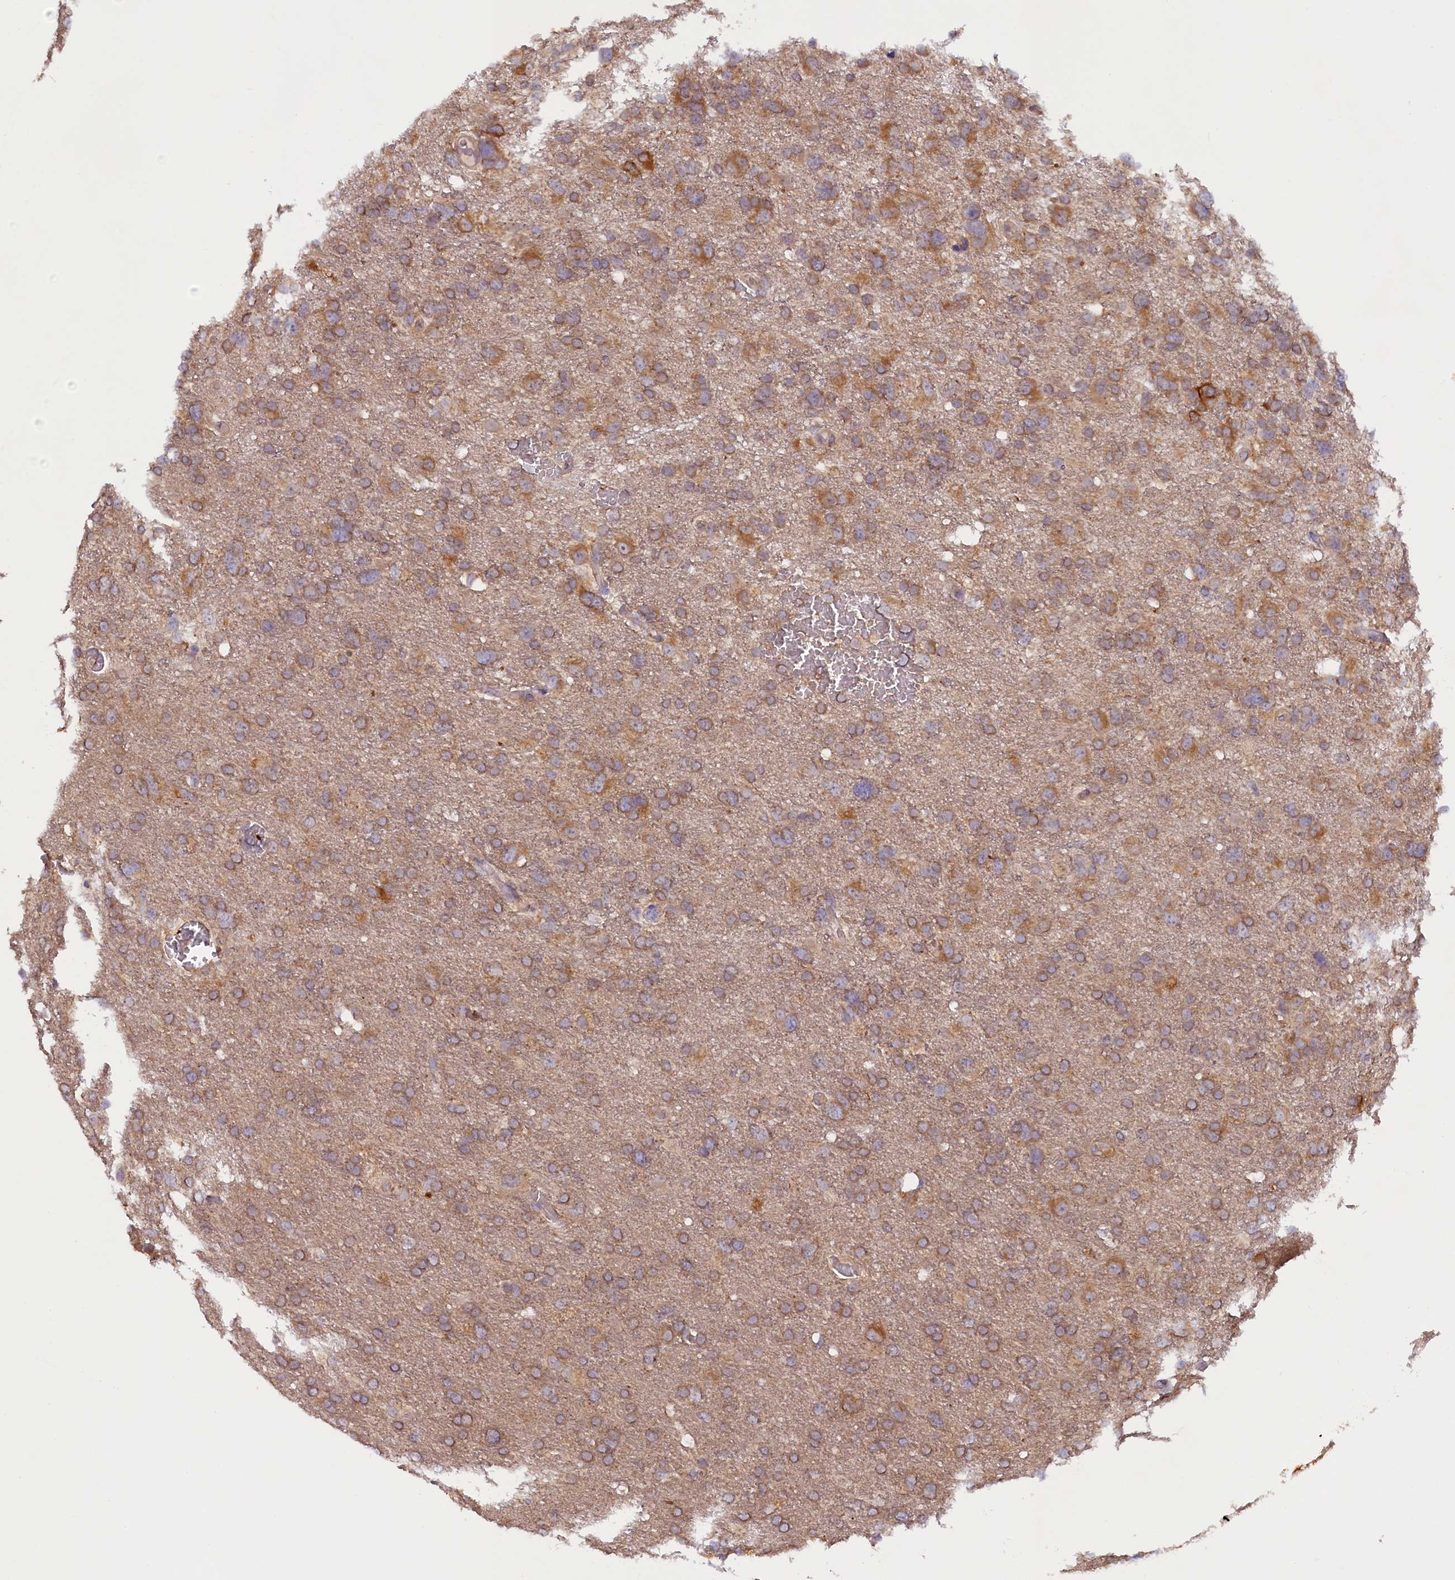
{"staining": {"intensity": "moderate", "quantity": ">75%", "location": "cytoplasmic/membranous"}, "tissue": "glioma", "cell_type": "Tumor cells", "image_type": "cancer", "snomed": [{"axis": "morphology", "description": "Glioma, malignant, High grade"}, {"axis": "topography", "description": "Brain"}], "caption": "Malignant high-grade glioma was stained to show a protein in brown. There is medium levels of moderate cytoplasmic/membranous positivity in approximately >75% of tumor cells.", "gene": "CCDC9B", "patient": {"sex": "male", "age": 61}}